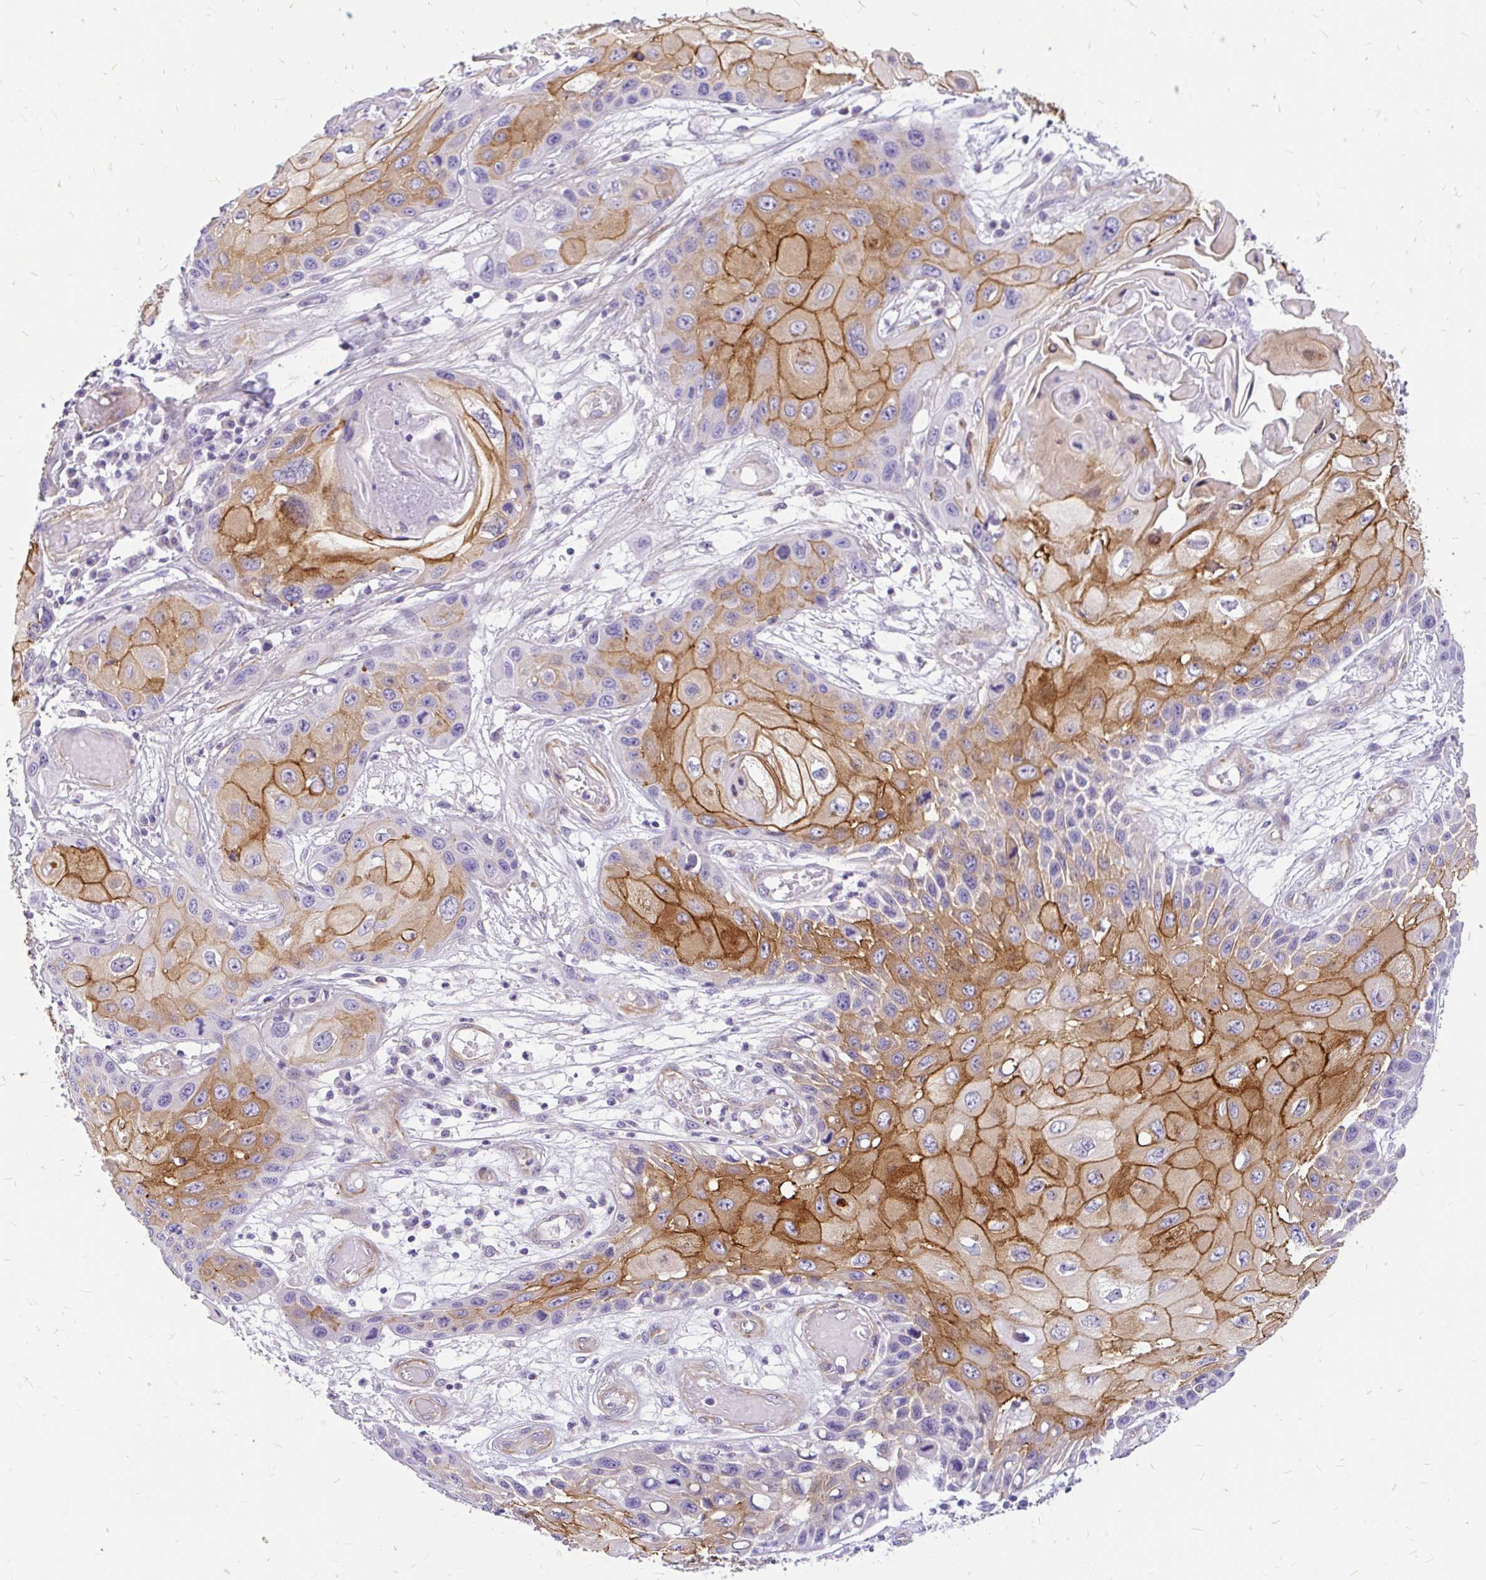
{"staining": {"intensity": "strong", "quantity": "25%-75%", "location": "cytoplasmic/membranous"}, "tissue": "skin cancer", "cell_type": "Tumor cells", "image_type": "cancer", "snomed": [{"axis": "morphology", "description": "Squamous cell carcinoma, NOS"}, {"axis": "topography", "description": "Skin"}, {"axis": "topography", "description": "Vulva"}], "caption": "Immunohistochemical staining of skin cancer displays high levels of strong cytoplasmic/membranous positivity in about 25%-75% of tumor cells. (Stains: DAB in brown, nuclei in blue, Microscopy: brightfield microscopy at high magnification).", "gene": "FAM83C", "patient": {"sex": "female", "age": 44}}